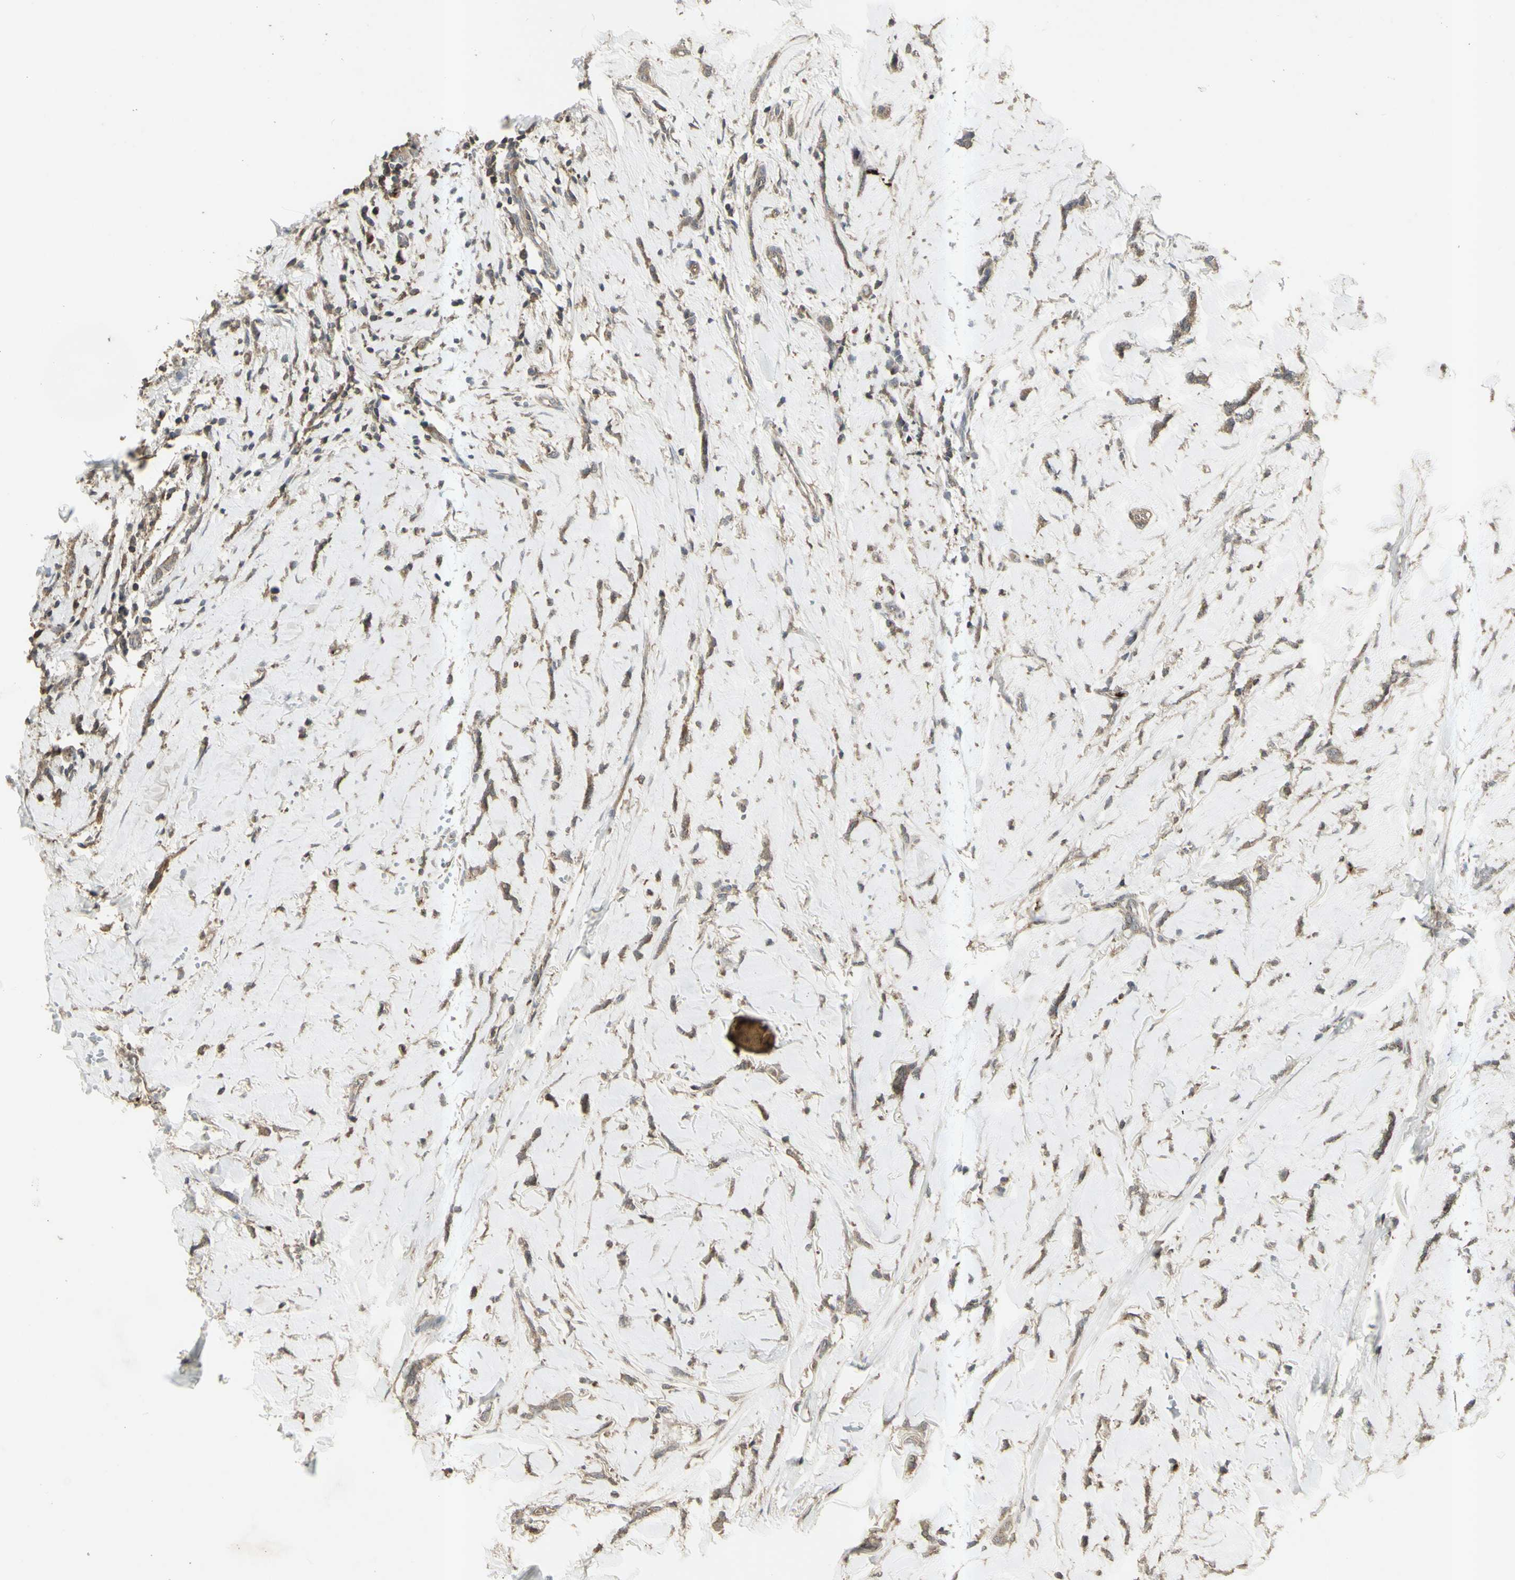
{"staining": {"intensity": "weak", "quantity": ">75%", "location": "cytoplasmic/membranous"}, "tissue": "breast cancer", "cell_type": "Tumor cells", "image_type": "cancer", "snomed": [{"axis": "morphology", "description": "Lobular carcinoma"}, {"axis": "topography", "description": "Skin"}, {"axis": "topography", "description": "Breast"}], "caption": "There is low levels of weak cytoplasmic/membranous staining in tumor cells of breast lobular carcinoma, as demonstrated by immunohistochemical staining (brown color).", "gene": "ALOX12", "patient": {"sex": "female", "age": 46}}